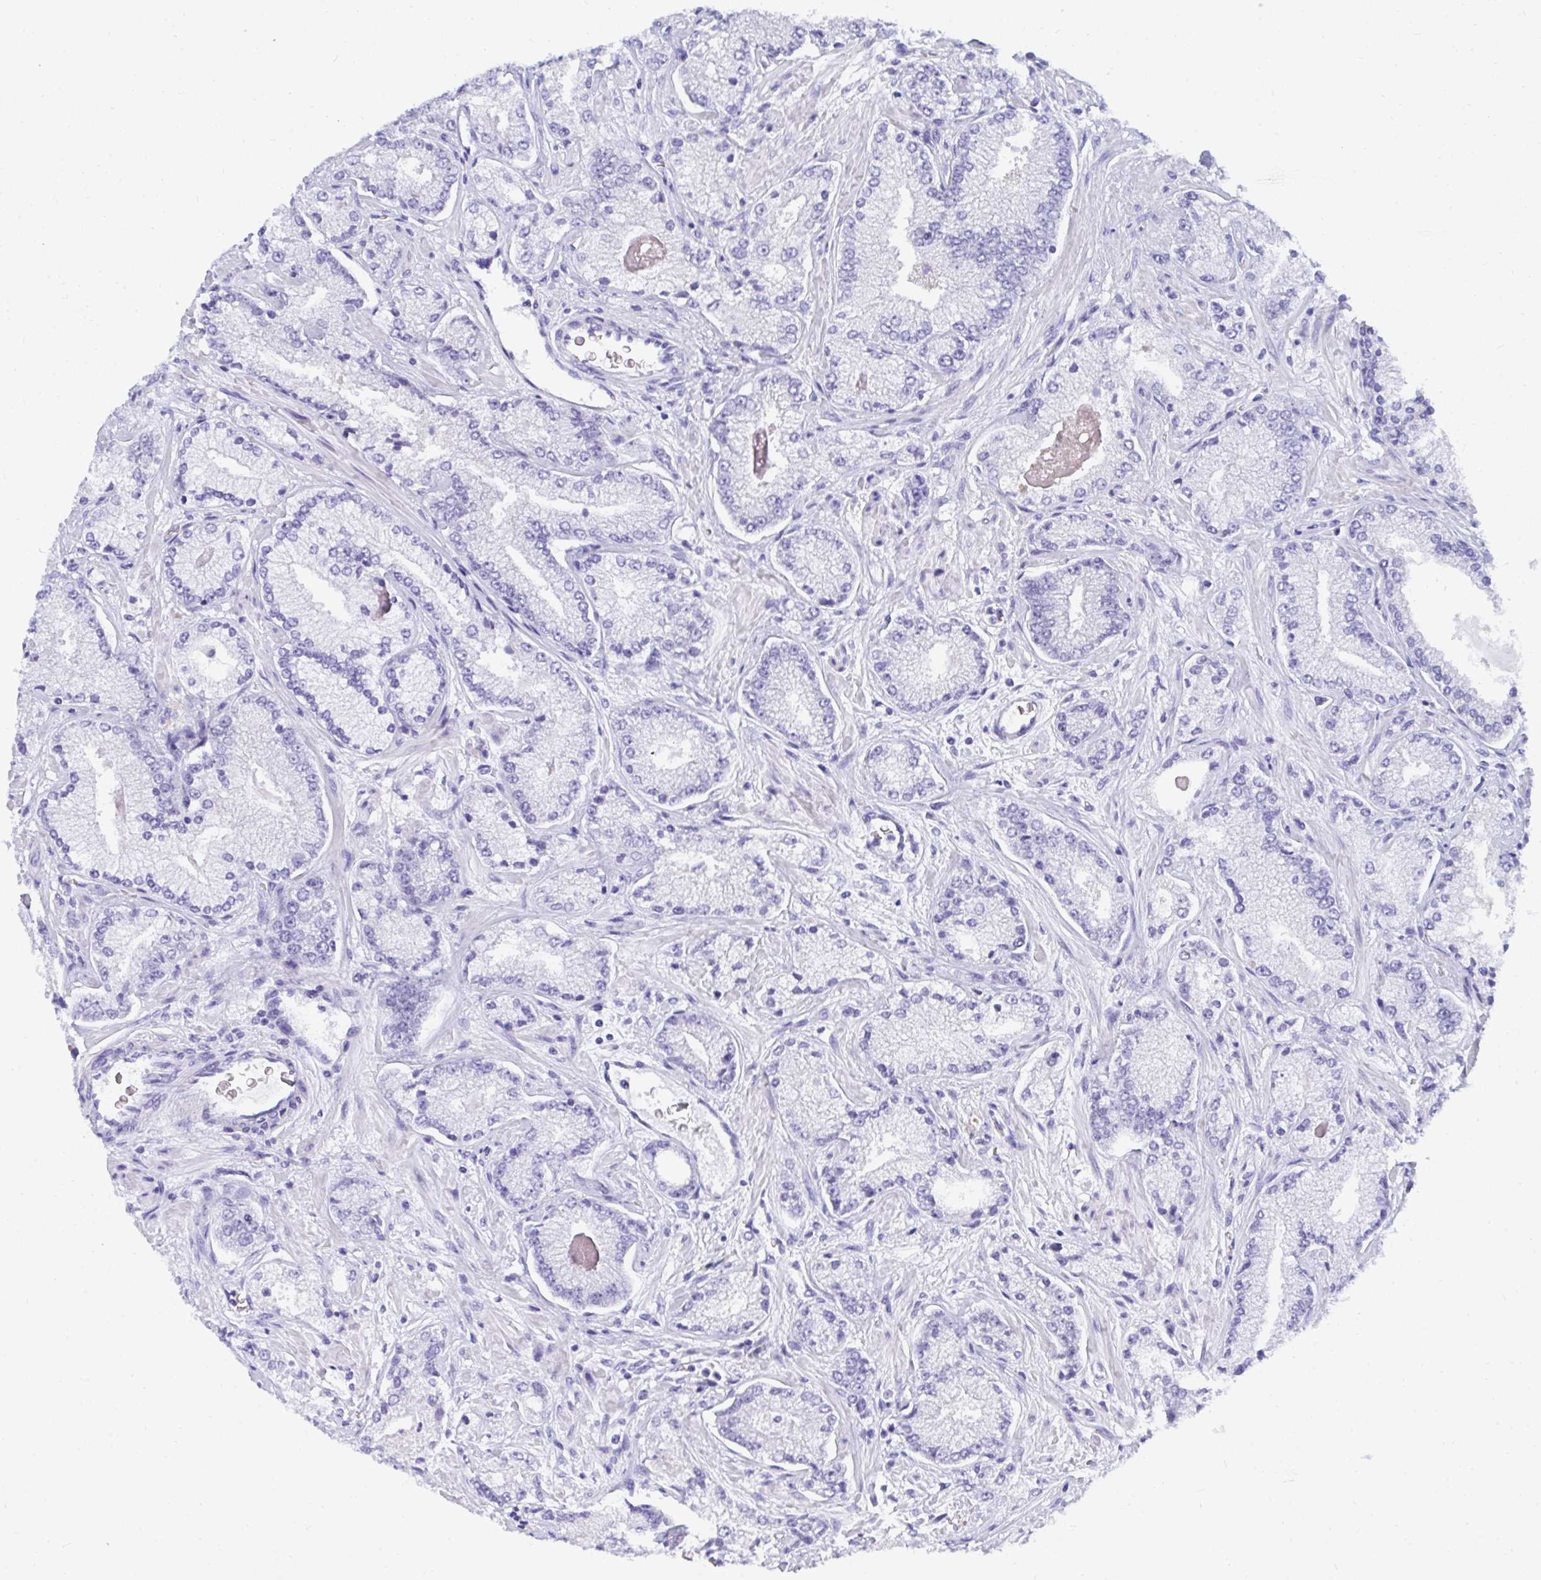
{"staining": {"intensity": "negative", "quantity": "none", "location": "none"}, "tissue": "prostate cancer", "cell_type": "Tumor cells", "image_type": "cancer", "snomed": [{"axis": "morphology", "description": "Normal tissue, NOS"}, {"axis": "morphology", "description": "Adenocarcinoma, High grade"}, {"axis": "topography", "description": "Prostate"}, {"axis": "topography", "description": "Peripheral nerve tissue"}], "caption": "IHC of prostate cancer displays no staining in tumor cells.", "gene": "MROH2B", "patient": {"sex": "male", "age": 68}}